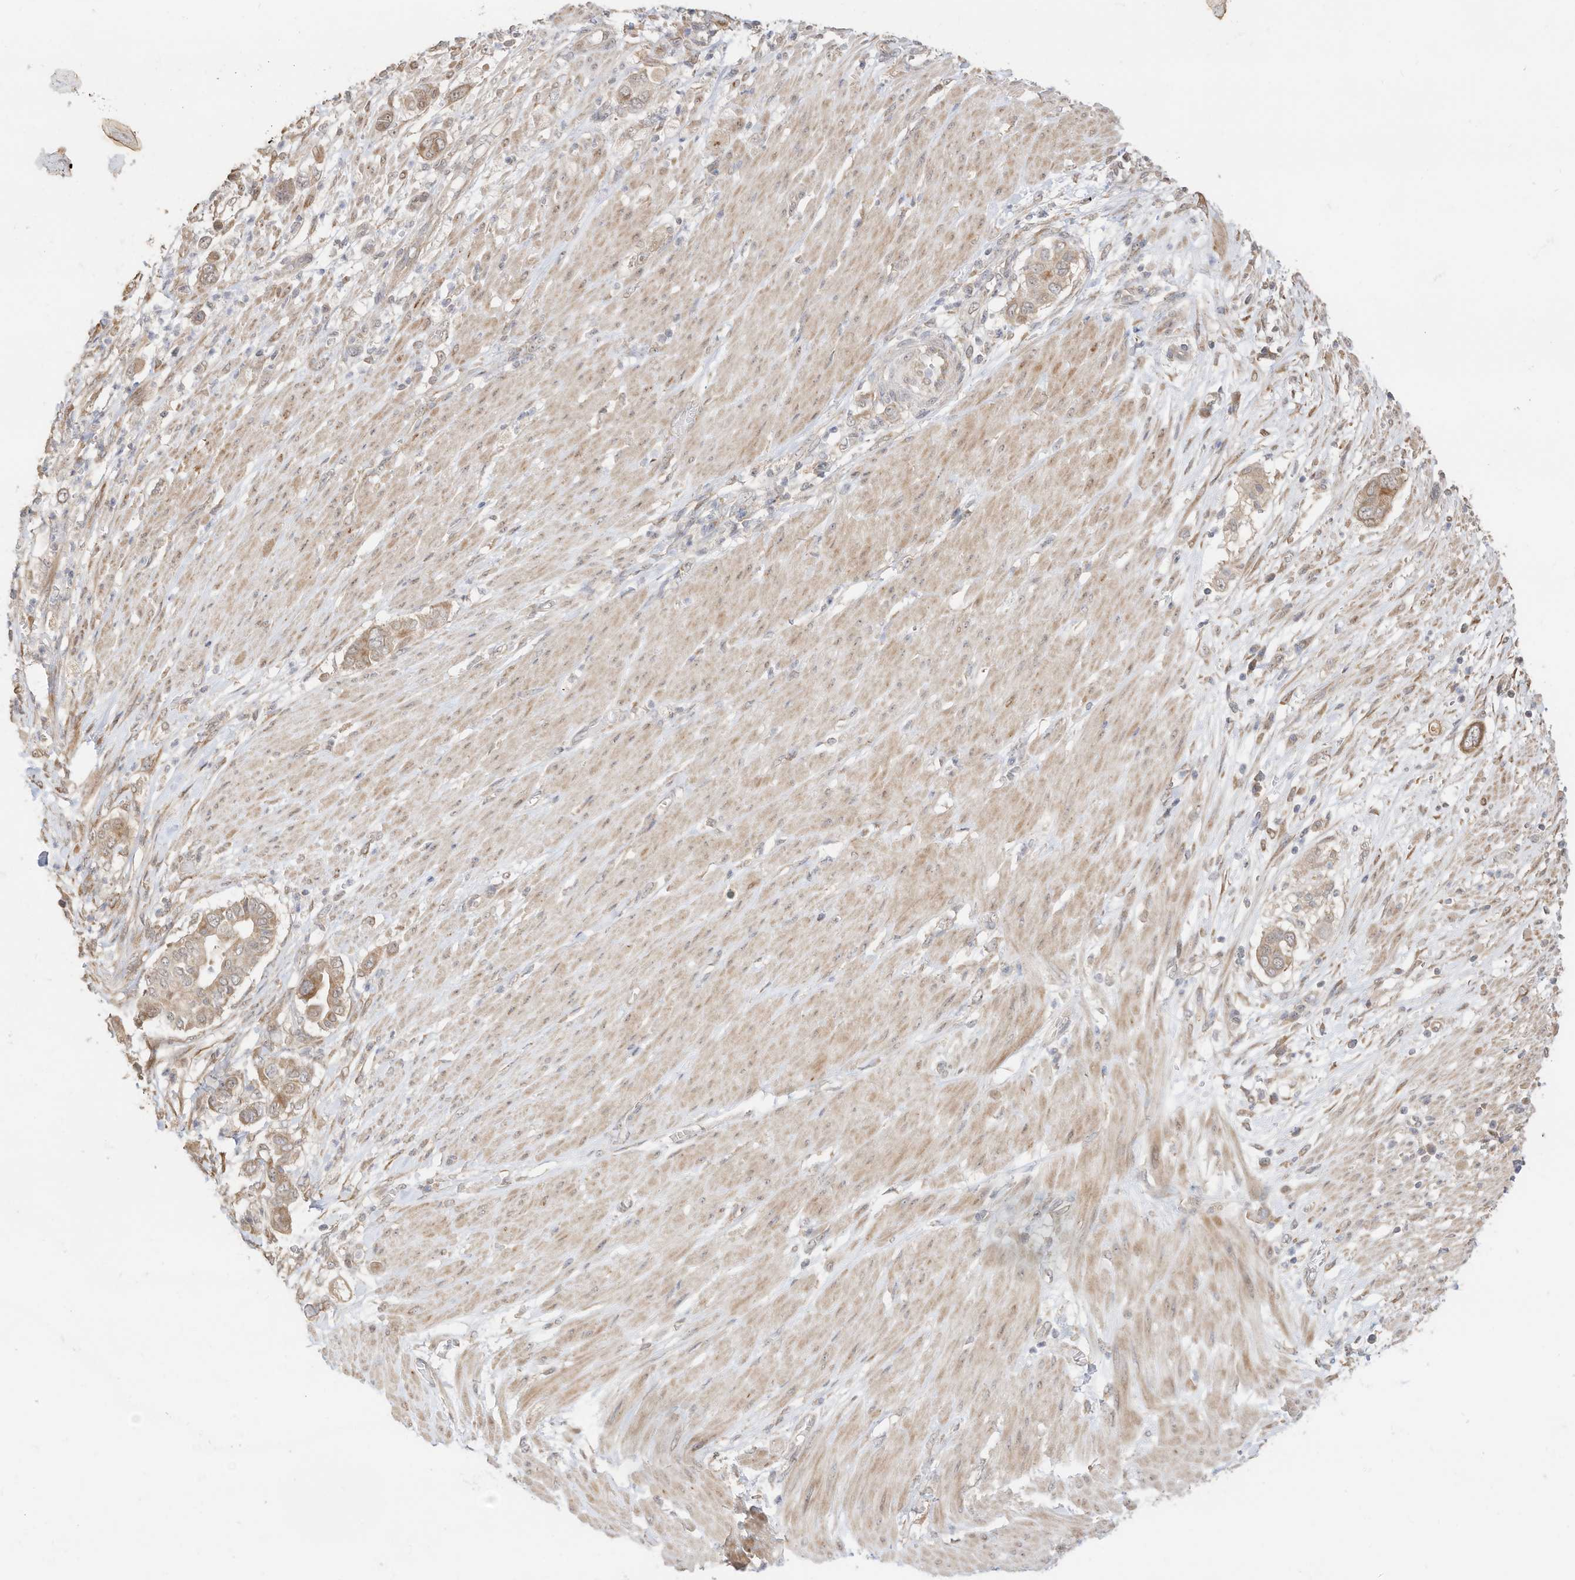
{"staining": {"intensity": "moderate", "quantity": "25%-75%", "location": "cytoplasmic/membranous"}, "tissue": "pancreatic cancer", "cell_type": "Tumor cells", "image_type": "cancer", "snomed": [{"axis": "morphology", "description": "Adenocarcinoma, NOS"}, {"axis": "topography", "description": "Pancreas"}], "caption": "Adenocarcinoma (pancreatic) tissue reveals moderate cytoplasmic/membranous staining in approximately 25%-75% of tumor cells", "gene": "CAGE1", "patient": {"sex": "male", "age": 68}}